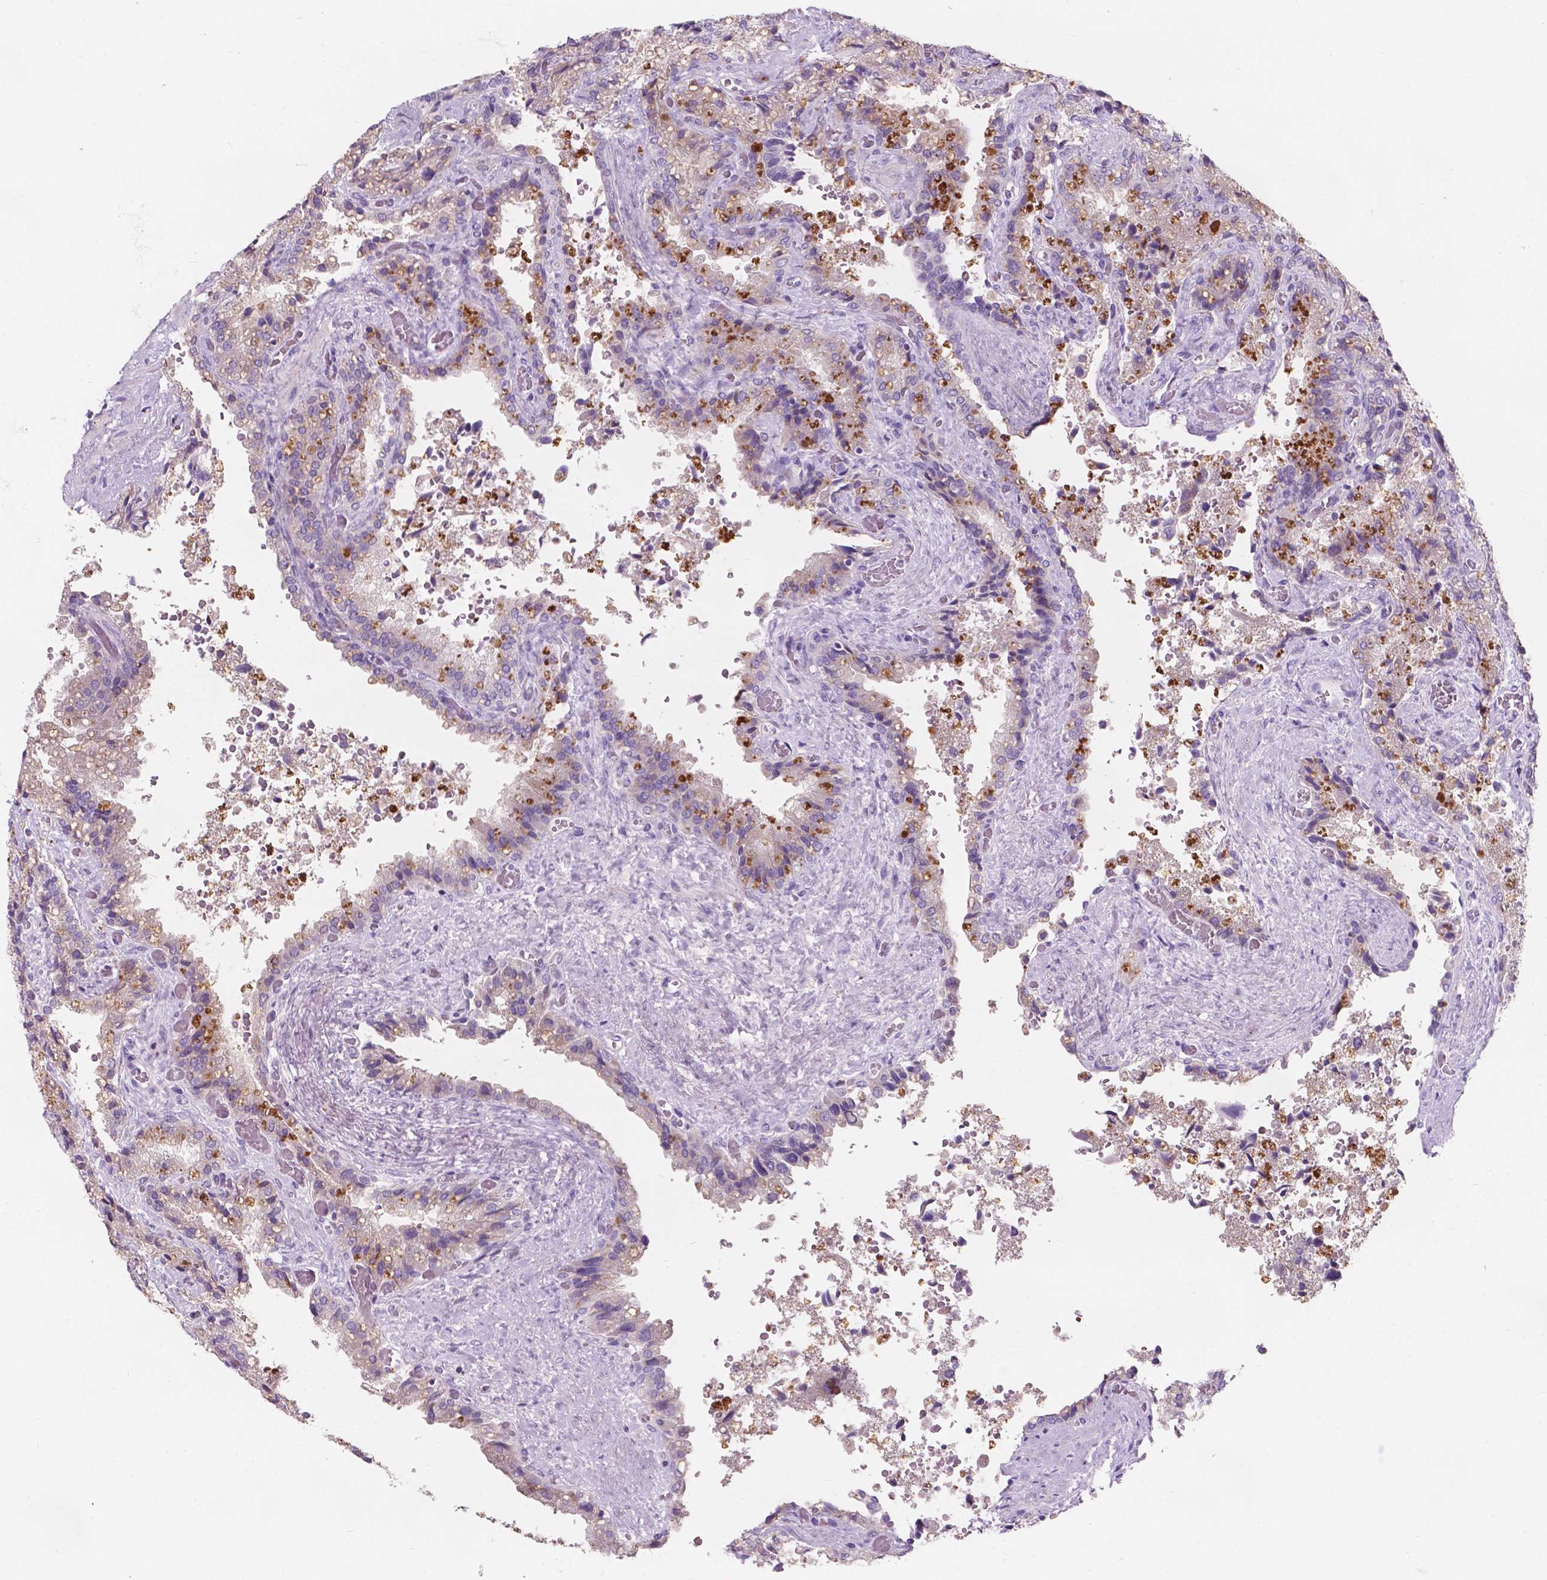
{"staining": {"intensity": "negative", "quantity": "none", "location": "none"}, "tissue": "seminal vesicle", "cell_type": "Glandular cells", "image_type": "normal", "snomed": [{"axis": "morphology", "description": "Normal tissue, NOS"}, {"axis": "topography", "description": "Seminal veicle"}], "caption": "Immunohistochemistry (IHC) of benign human seminal vesicle displays no positivity in glandular cells.", "gene": "IREB2", "patient": {"sex": "male", "age": 57}}